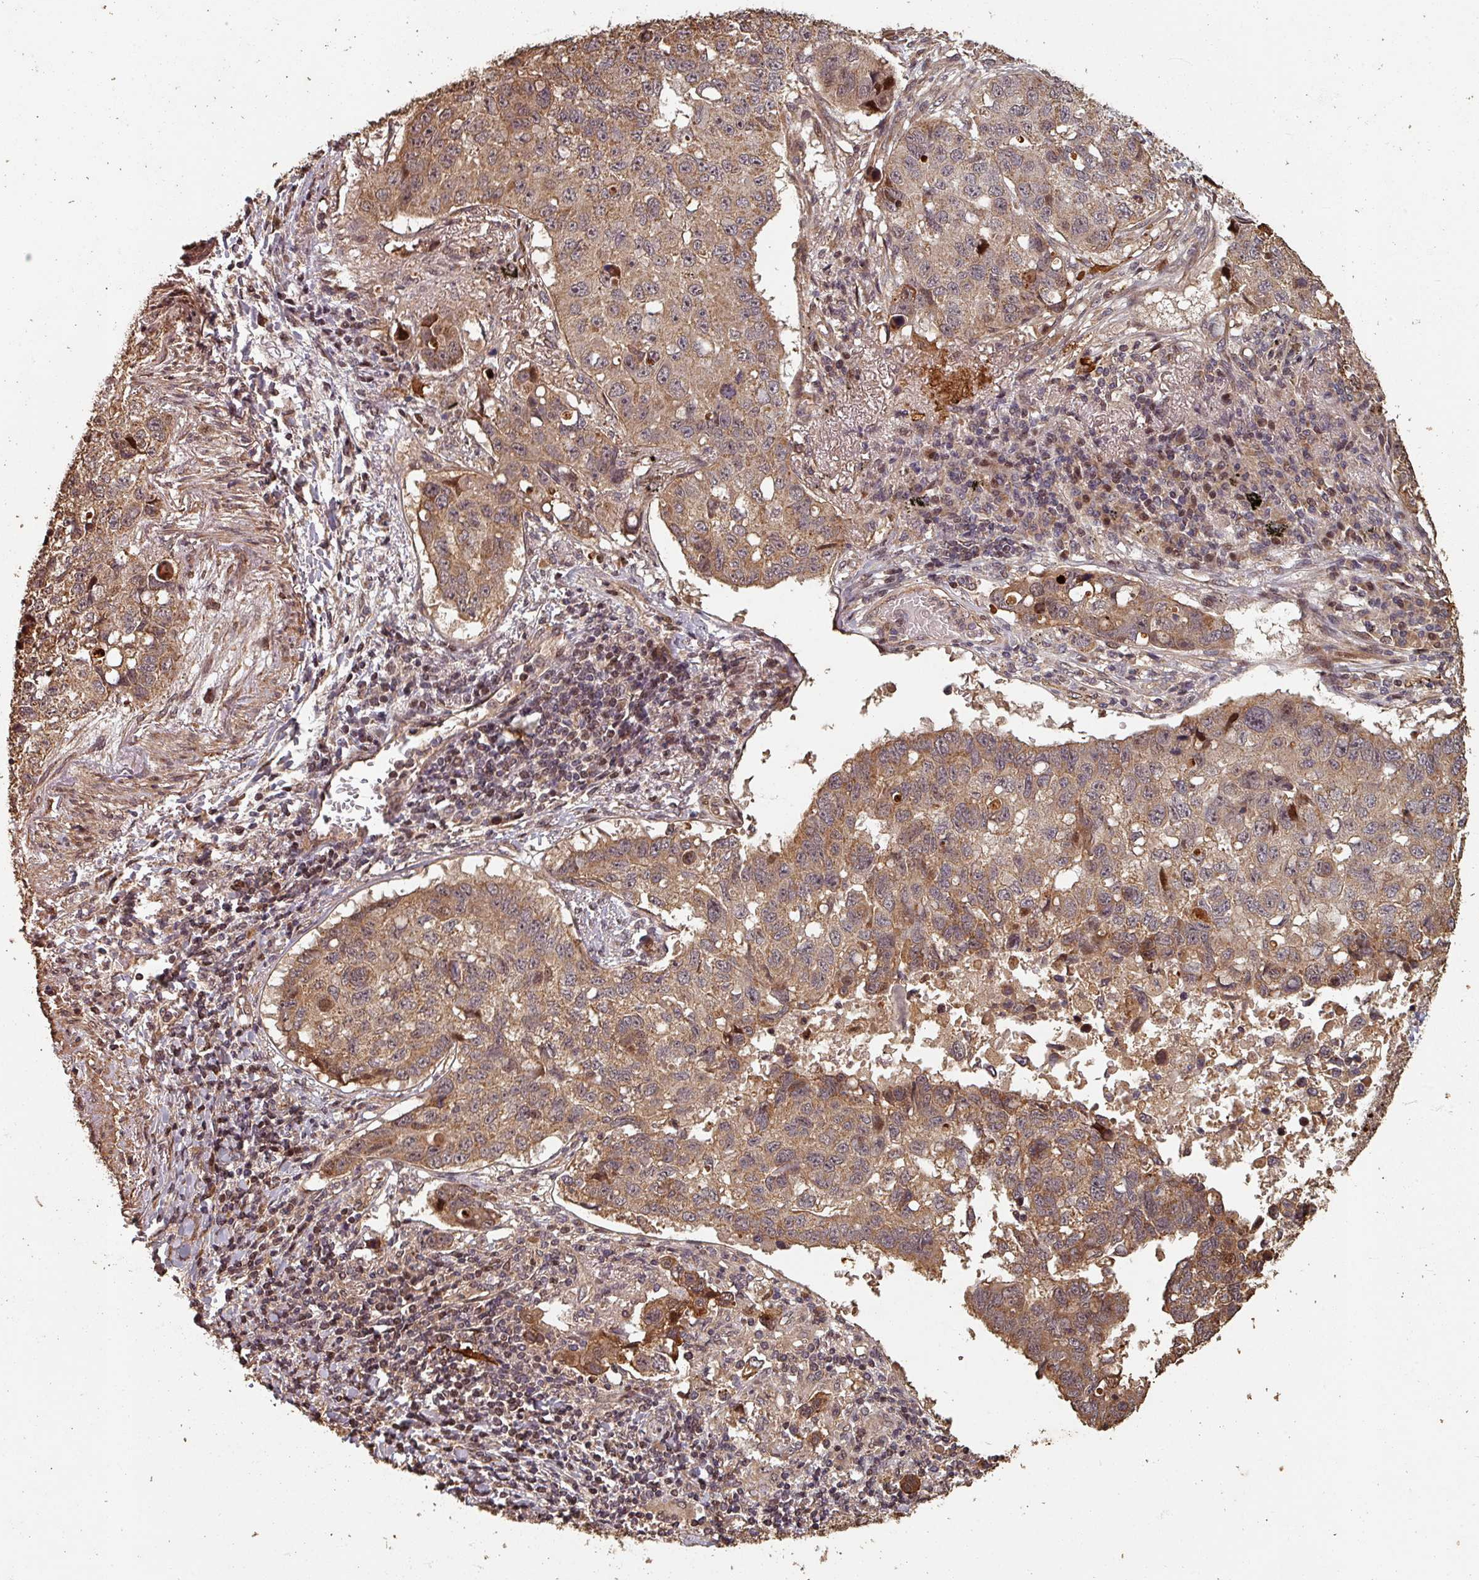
{"staining": {"intensity": "moderate", "quantity": ">75%", "location": "cytoplasmic/membranous"}, "tissue": "lung cancer", "cell_type": "Tumor cells", "image_type": "cancer", "snomed": [{"axis": "morphology", "description": "Squamous cell carcinoma, NOS"}, {"axis": "topography", "description": "Lung"}], "caption": "A photomicrograph of human squamous cell carcinoma (lung) stained for a protein demonstrates moderate cytoplasmic/membranous brown staining in tumor cells.", "gene": "EID1", "patient": {"sex": "male", "age": 60}}